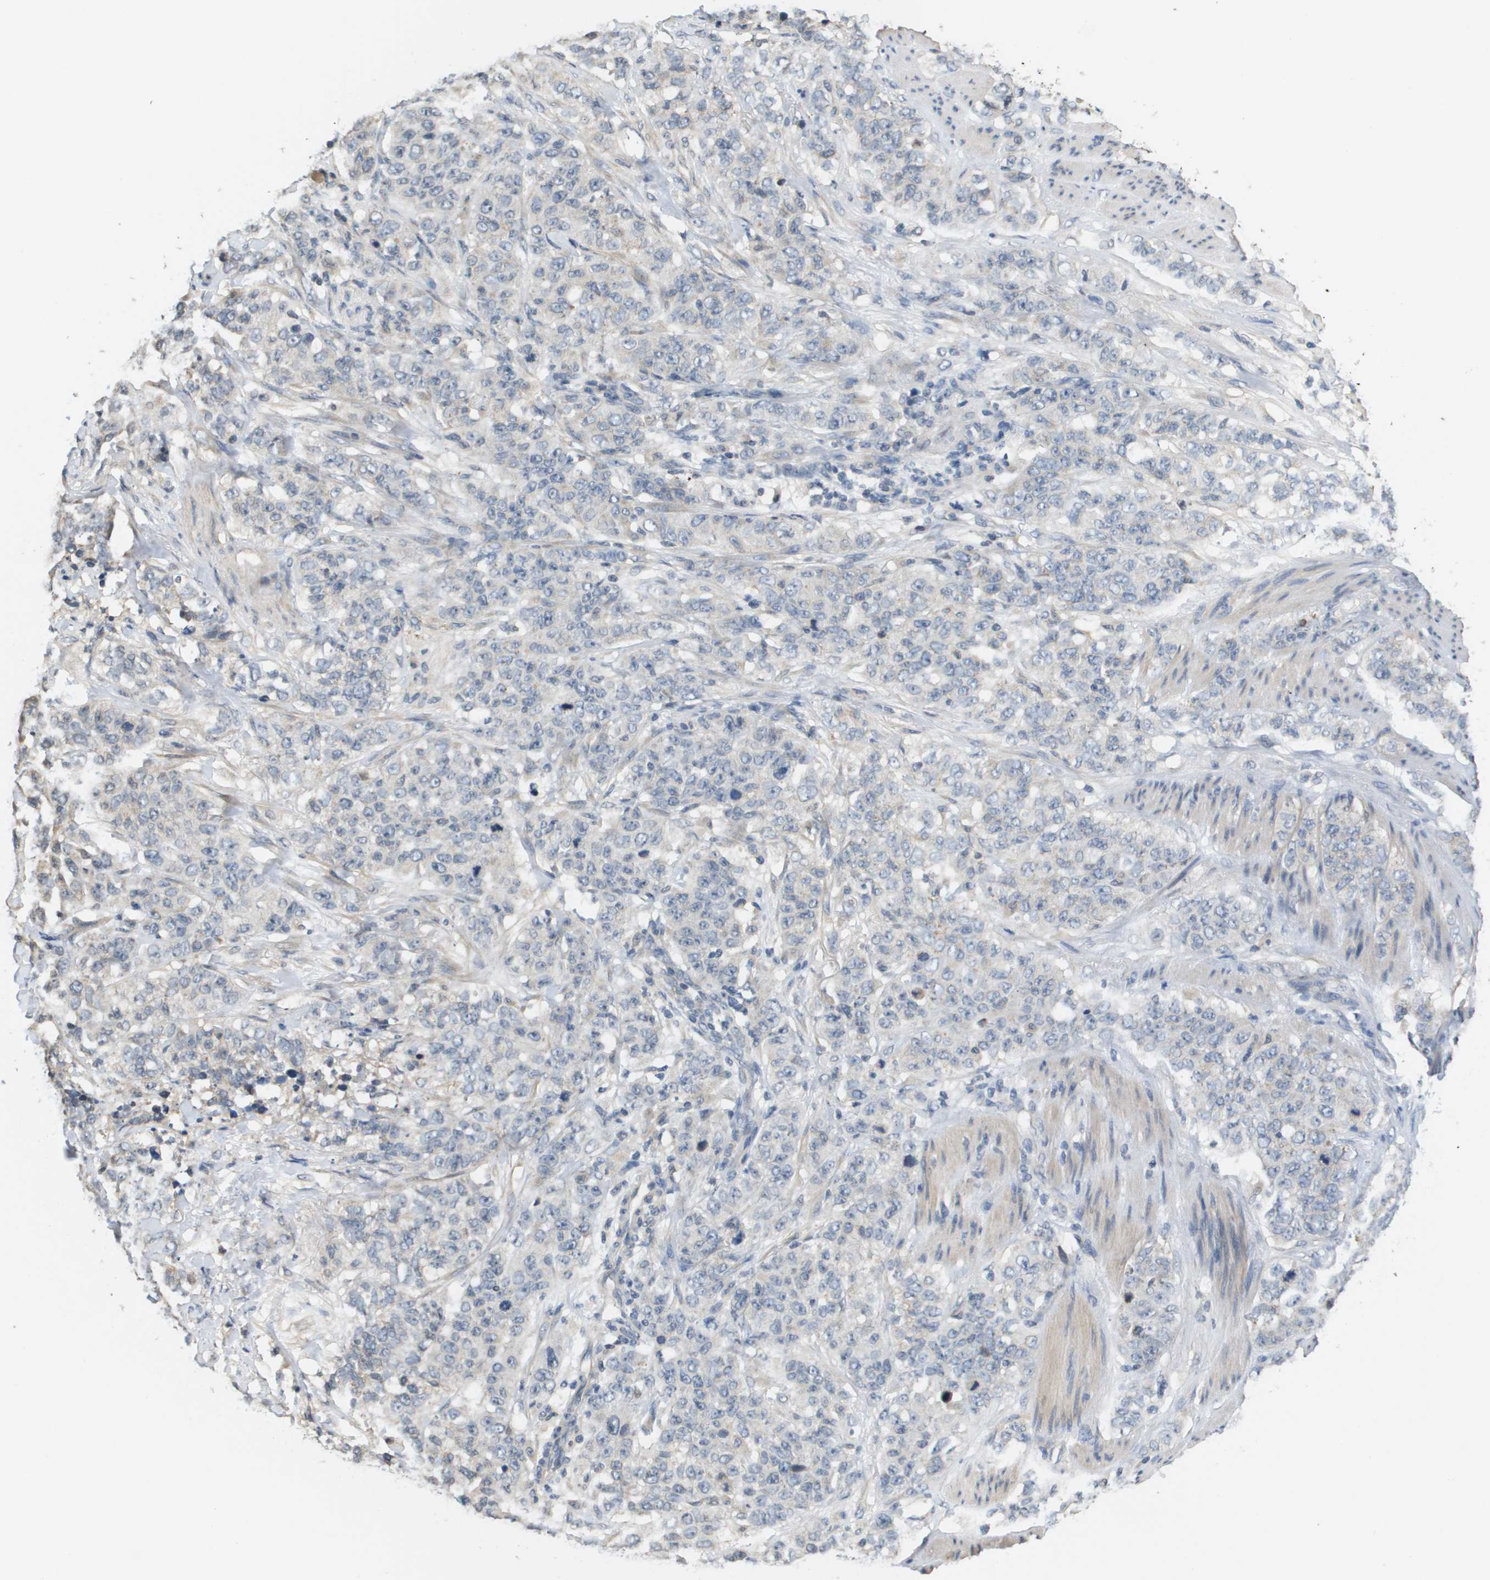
{"staining": {"intensity": "negative", "quantity": "none", "location": "none"}, "tissue": "stomach cancer", "cell_type": "Tumor cells", "image_type": "cancer", "snomed": [{"axis": "morphology", "description": "Adenocarcinoma, NOS"}, {"axis": "topography", "description": "Stomach"}], "caption": "IHC photomicrograph of neoplastic tissue: human stomach adenocarcinoma stained with DAB (3,3'-diaminobenzidine) displays no significant protein expression in tumor cells.", "gene": "CAPN11", "patient": {"sex": "male", "age": 48}}